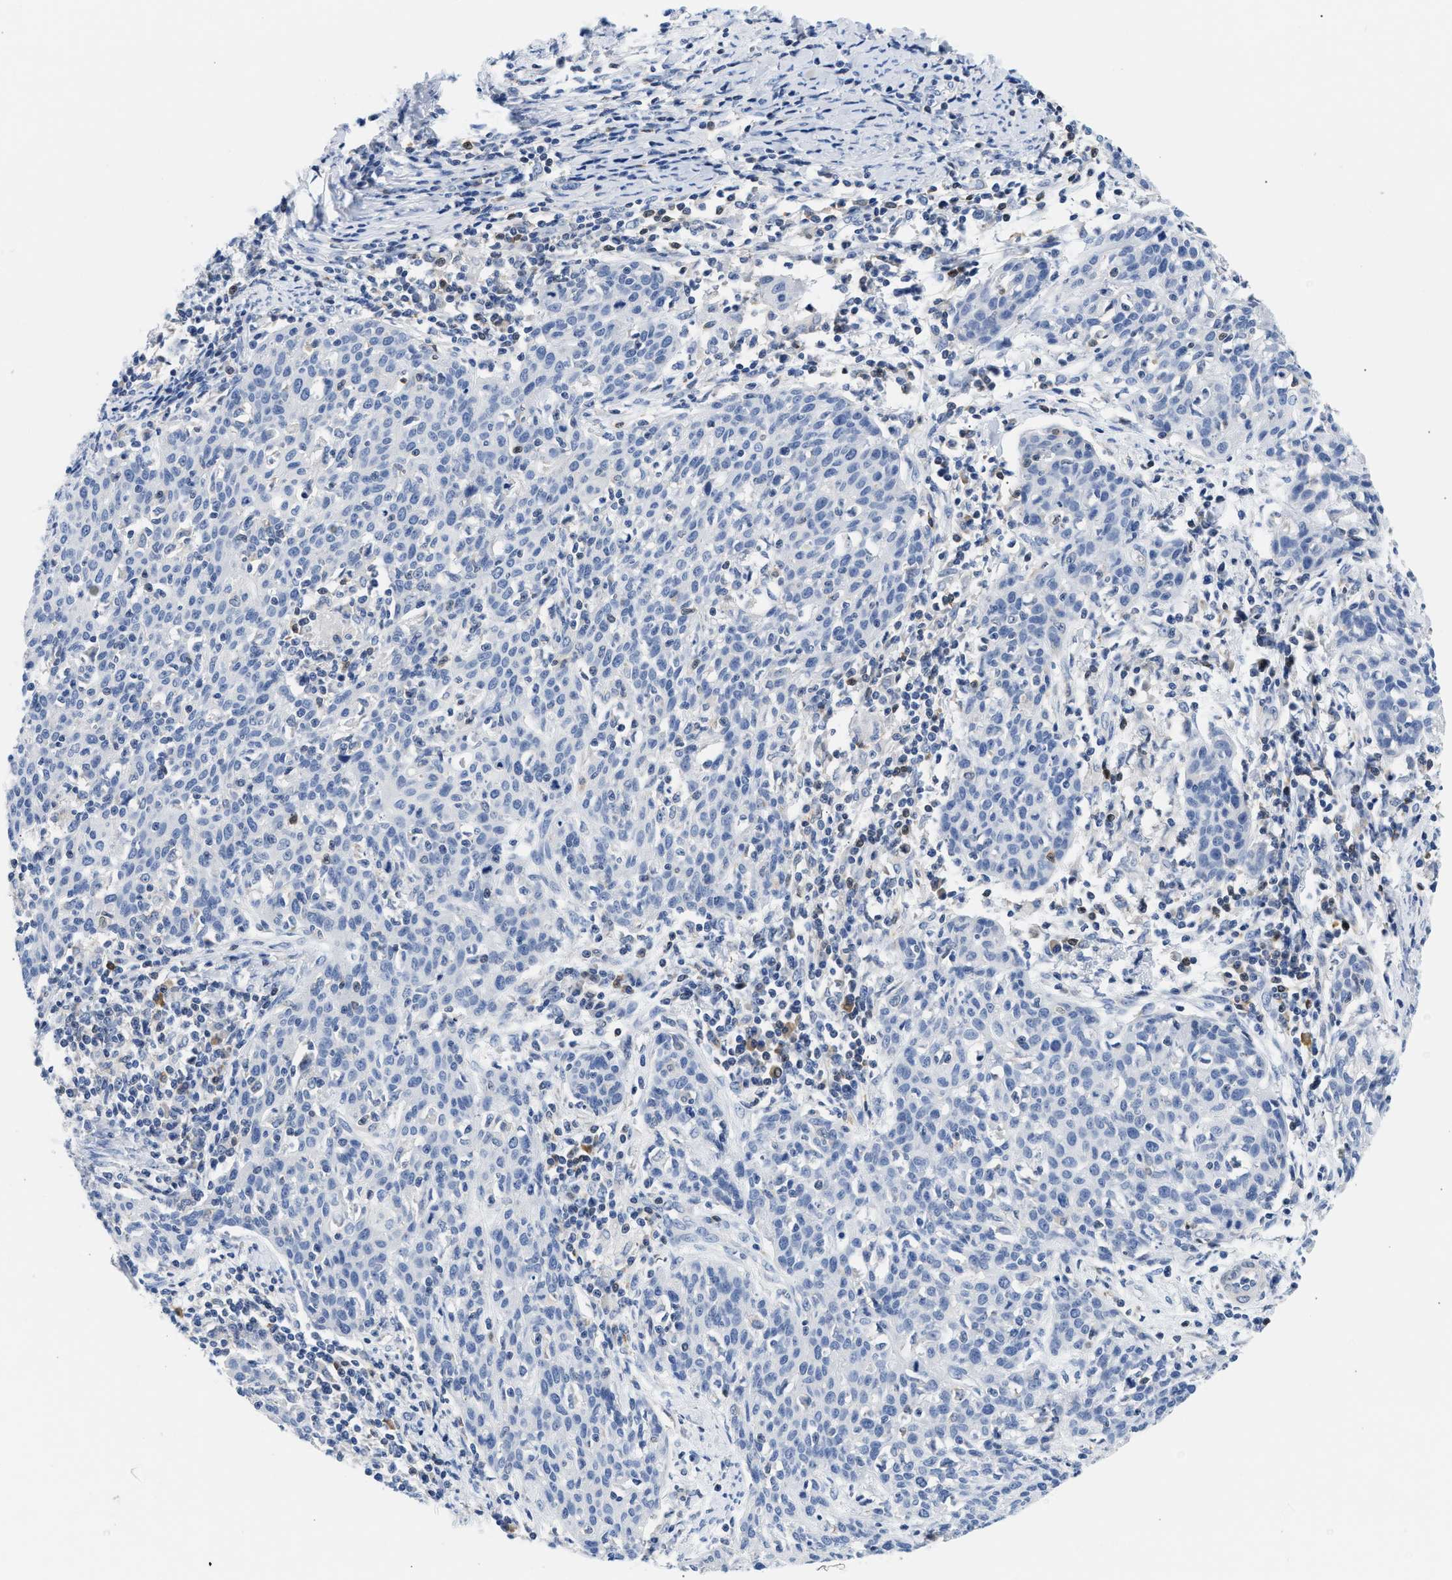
{"staining": {"intensity": "negative", "quantity": "none", "location": "none"}, "tissue": "cervical cancer", "cell_type": "Tumor cells", "image_type": "cancer", "snomed": [{"axis": "morphology", "description": "Squamous cell carcinoma, NOS"}, {"axis": "topography", "description": "Cervix"}], "caption": "There is no significant positivity in tumor cells of squamous cell carcinoma (cervical).", "gene": "SLIT2", "patient": {"sex": "female", "age": 38}}